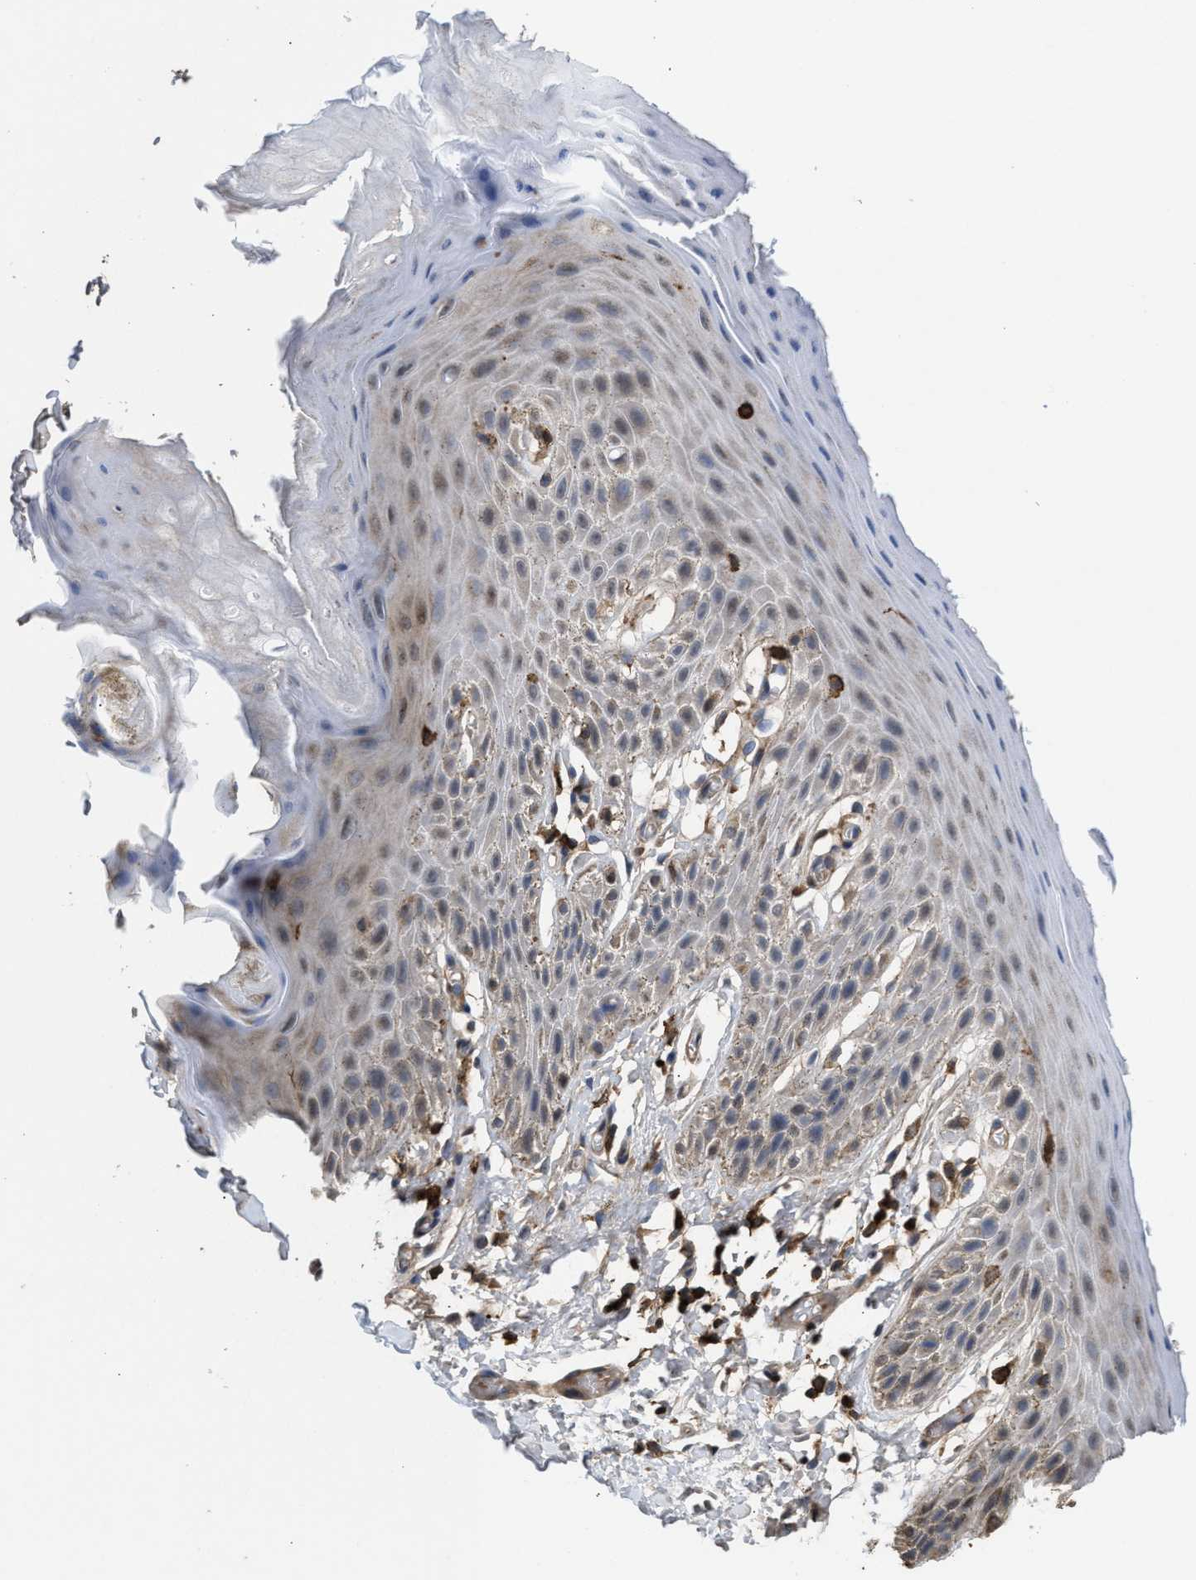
{"staining": {"intensity": "weak", "quantity": "<25%", "location": "cytoplasmic/membranous"}, "tissue": "skin", "cell_type": "Epidermal cells", "image_type": "normal", "snomed": [{"axis": "morphology", "description": "Normal tissue, NOS"}, {"axis": "topography", "description": "Anal"}], "caption": "Epidermal cells are negative for protein expression in benign human skin. (Stains: DAB (3,3'-diaminobenzidine) immunohistochemistry with hematoxylin counter stain, Microscopy: brightfield microscopy at high magnification).", "gene": "PTPRE", "patient": {"sex": "male", "age": 44}}